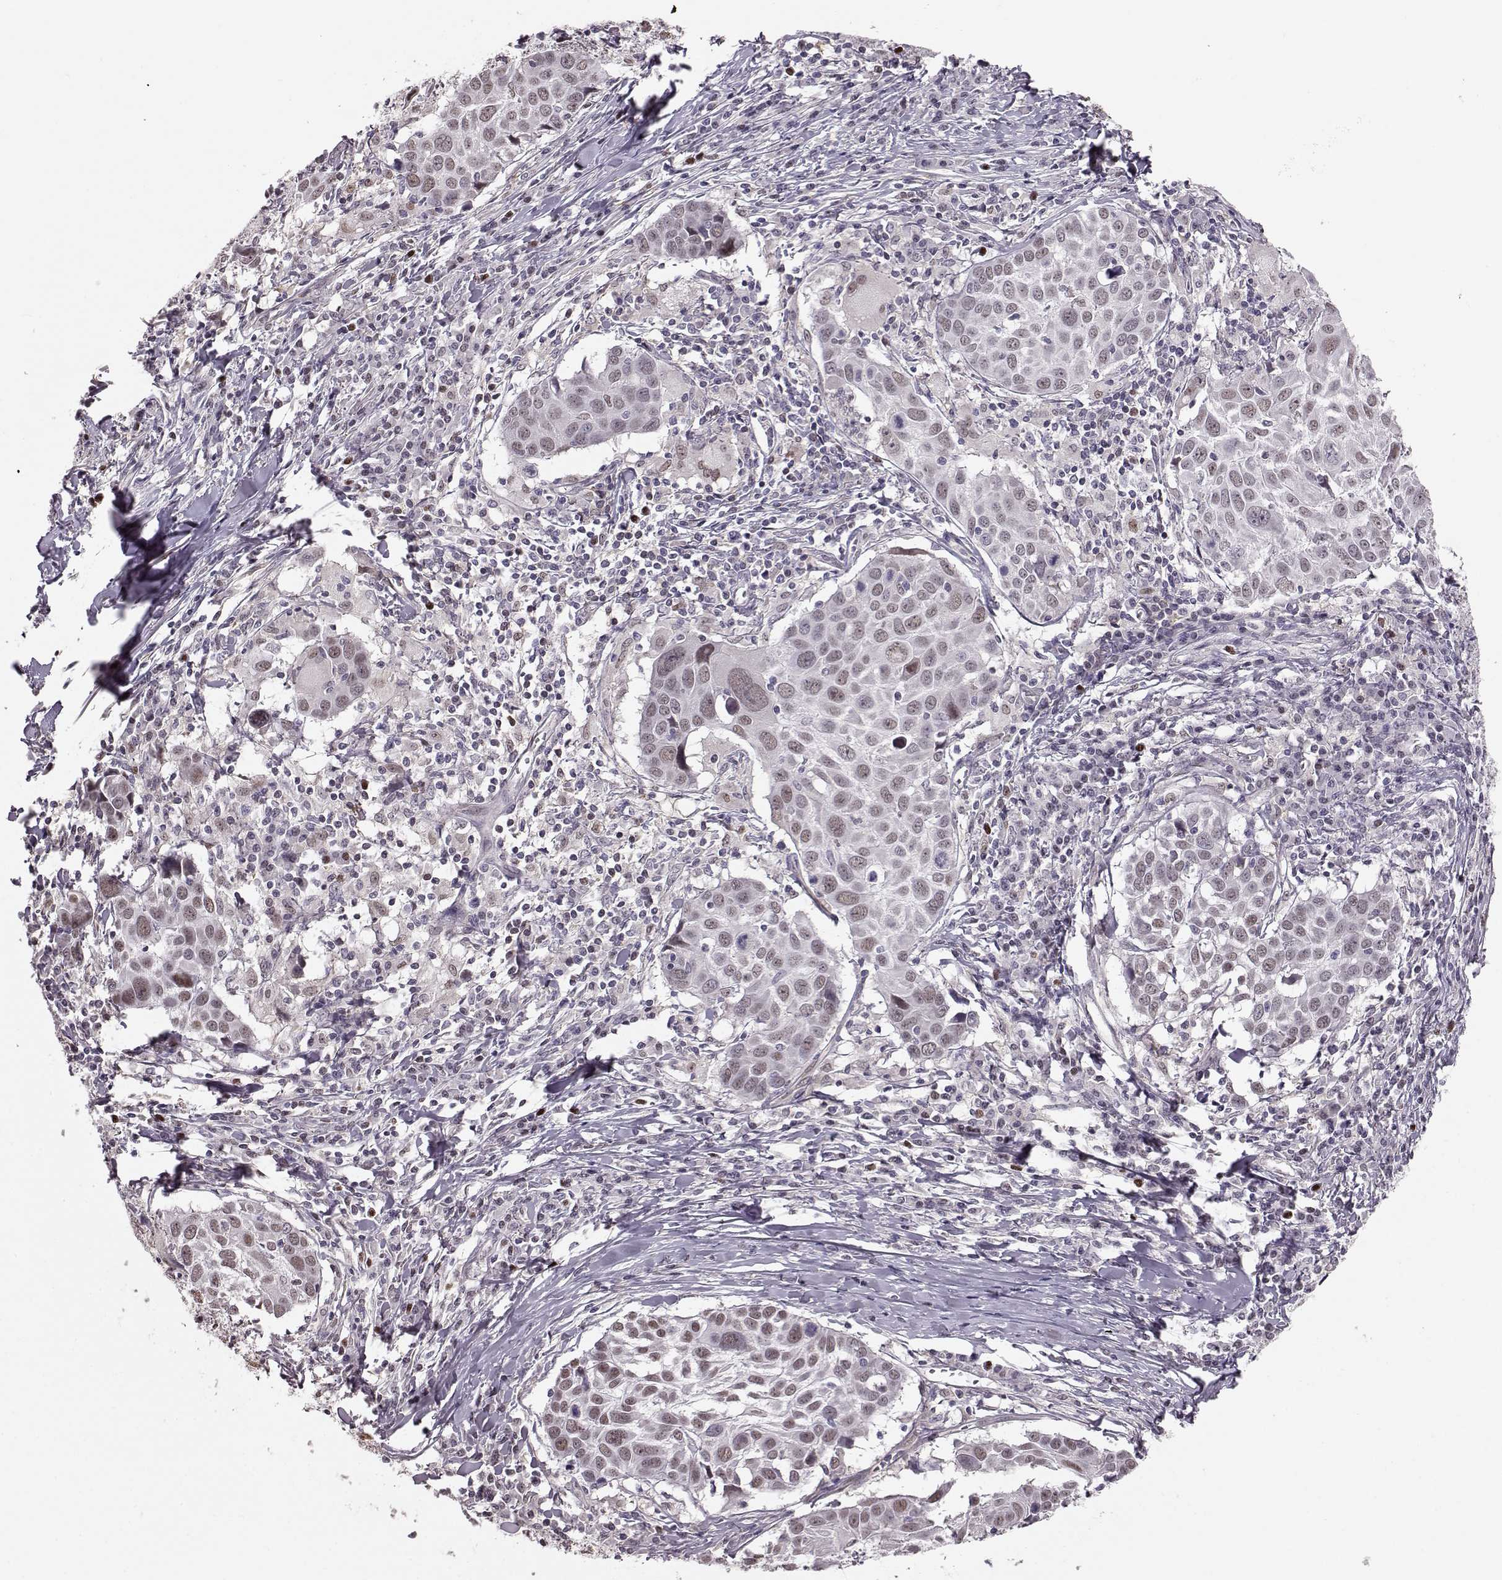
{"staining": {"intensity": "weak", "quantity": ">75%", "location": "nuclear"}, "tissue": "lung cancer", "cell_type": "Tumor cells", "image_type": "cancer", "snomed": [{"axis": "morphology", "description": "Squamous cell carcinoma, NOS"}, {"axis": "topography", "description": "Lung"}], "caption": "Lung cancer tissue displays weak nuclear positivity in approximately >75% of tumor cells", "gene": "KLF6", "patient": {"sex": "male", "age": 57}}